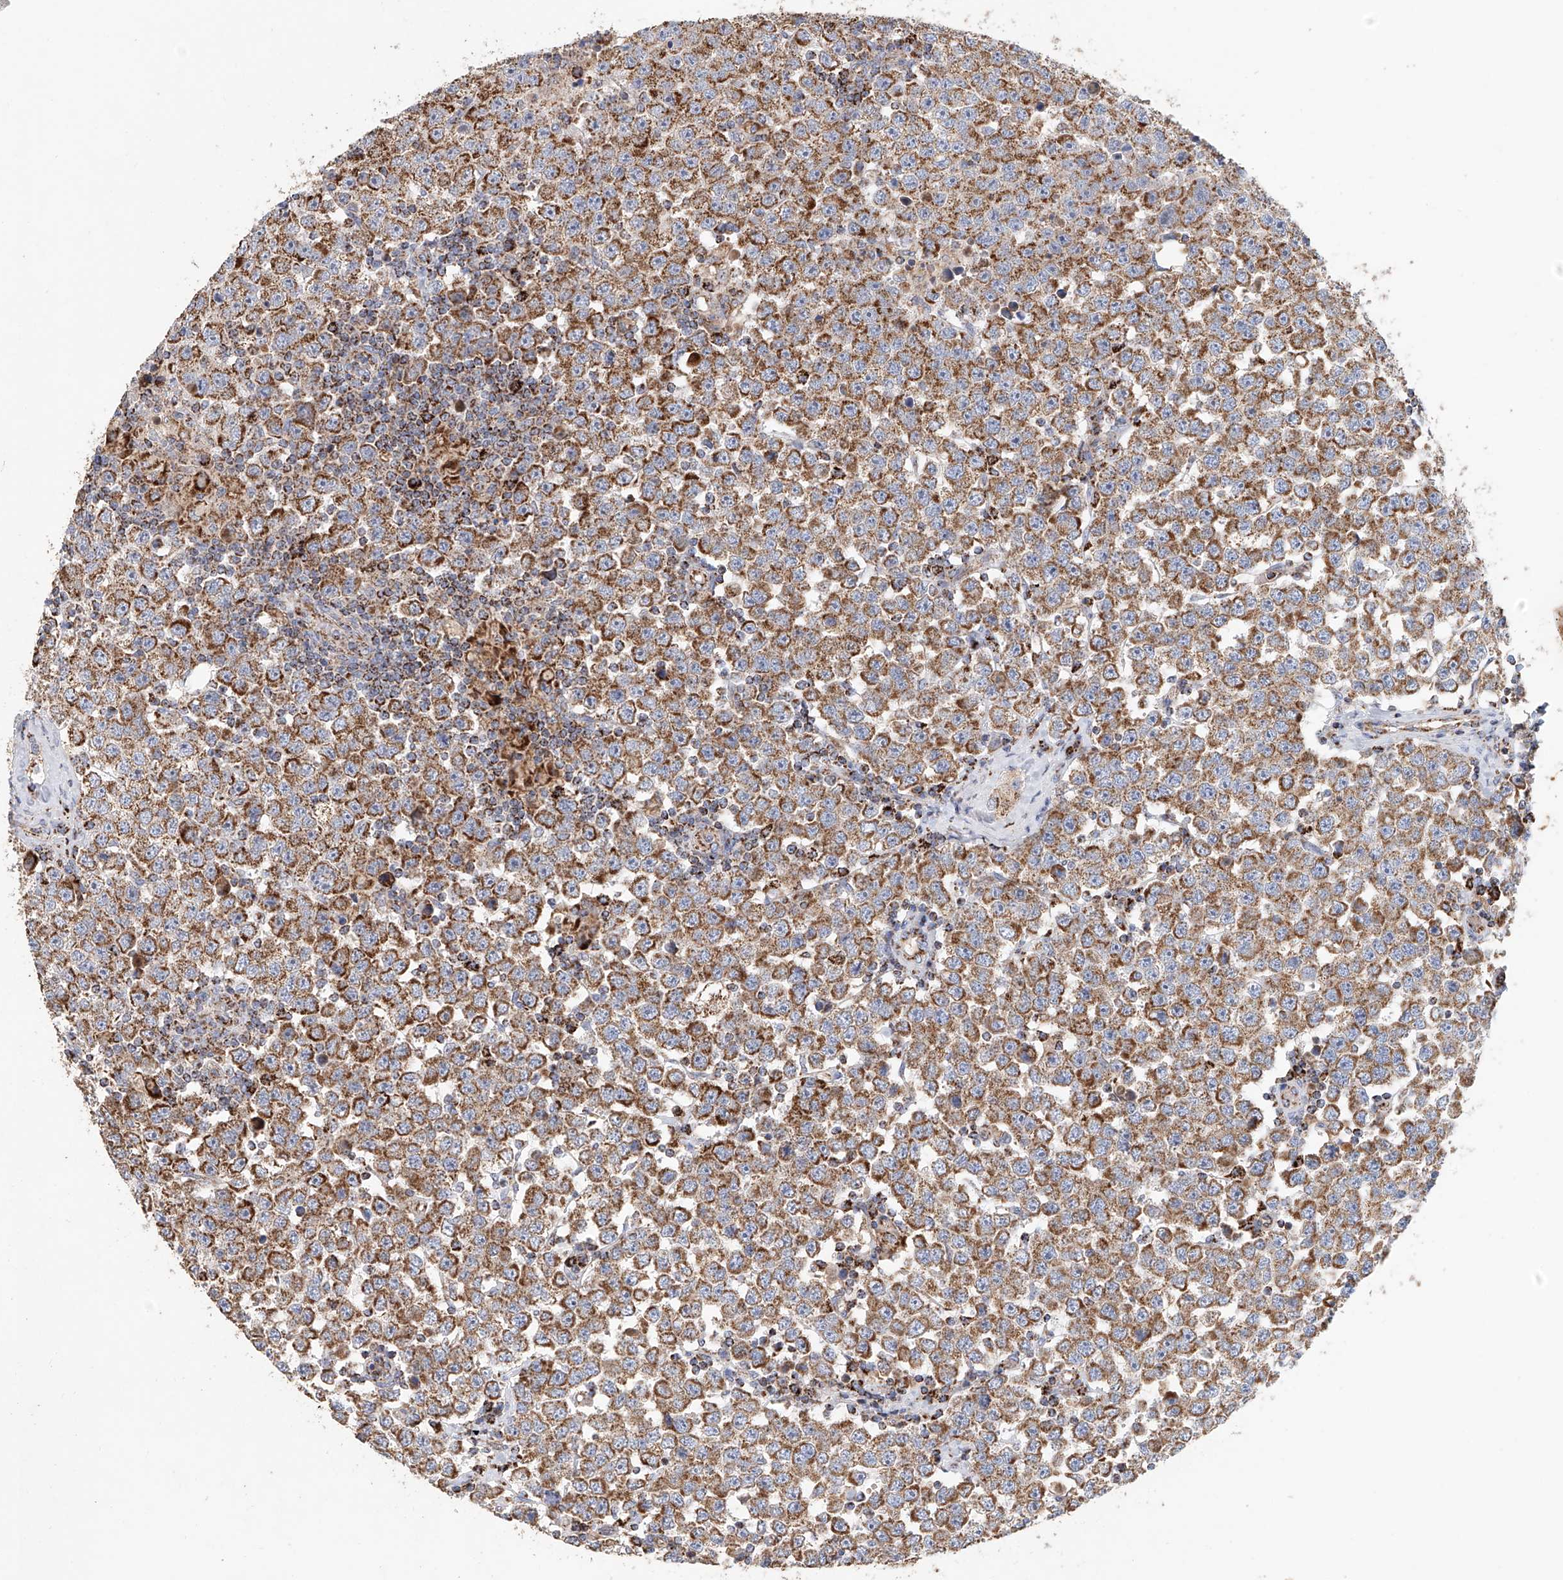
{"staining": {"intensity": "moderate", "quantity": ">75%", "location": "cytoplasmic/membranous"}, "tissue": "testis cancer", "cell_type": "Tumor cells", "image_type": "cancer", "snomed": [{"axis": "morphology", "description": "Seminoma, NOS"}, {"axis": "topography", "description": "Testis"}], "caption": "A brown stain shows moderate cytoplasmic/membranous positivity of a protein in human testis seminoma tumor cells.", "gene": "MCL1", "patient": {"sex": "male", "age": 28}}